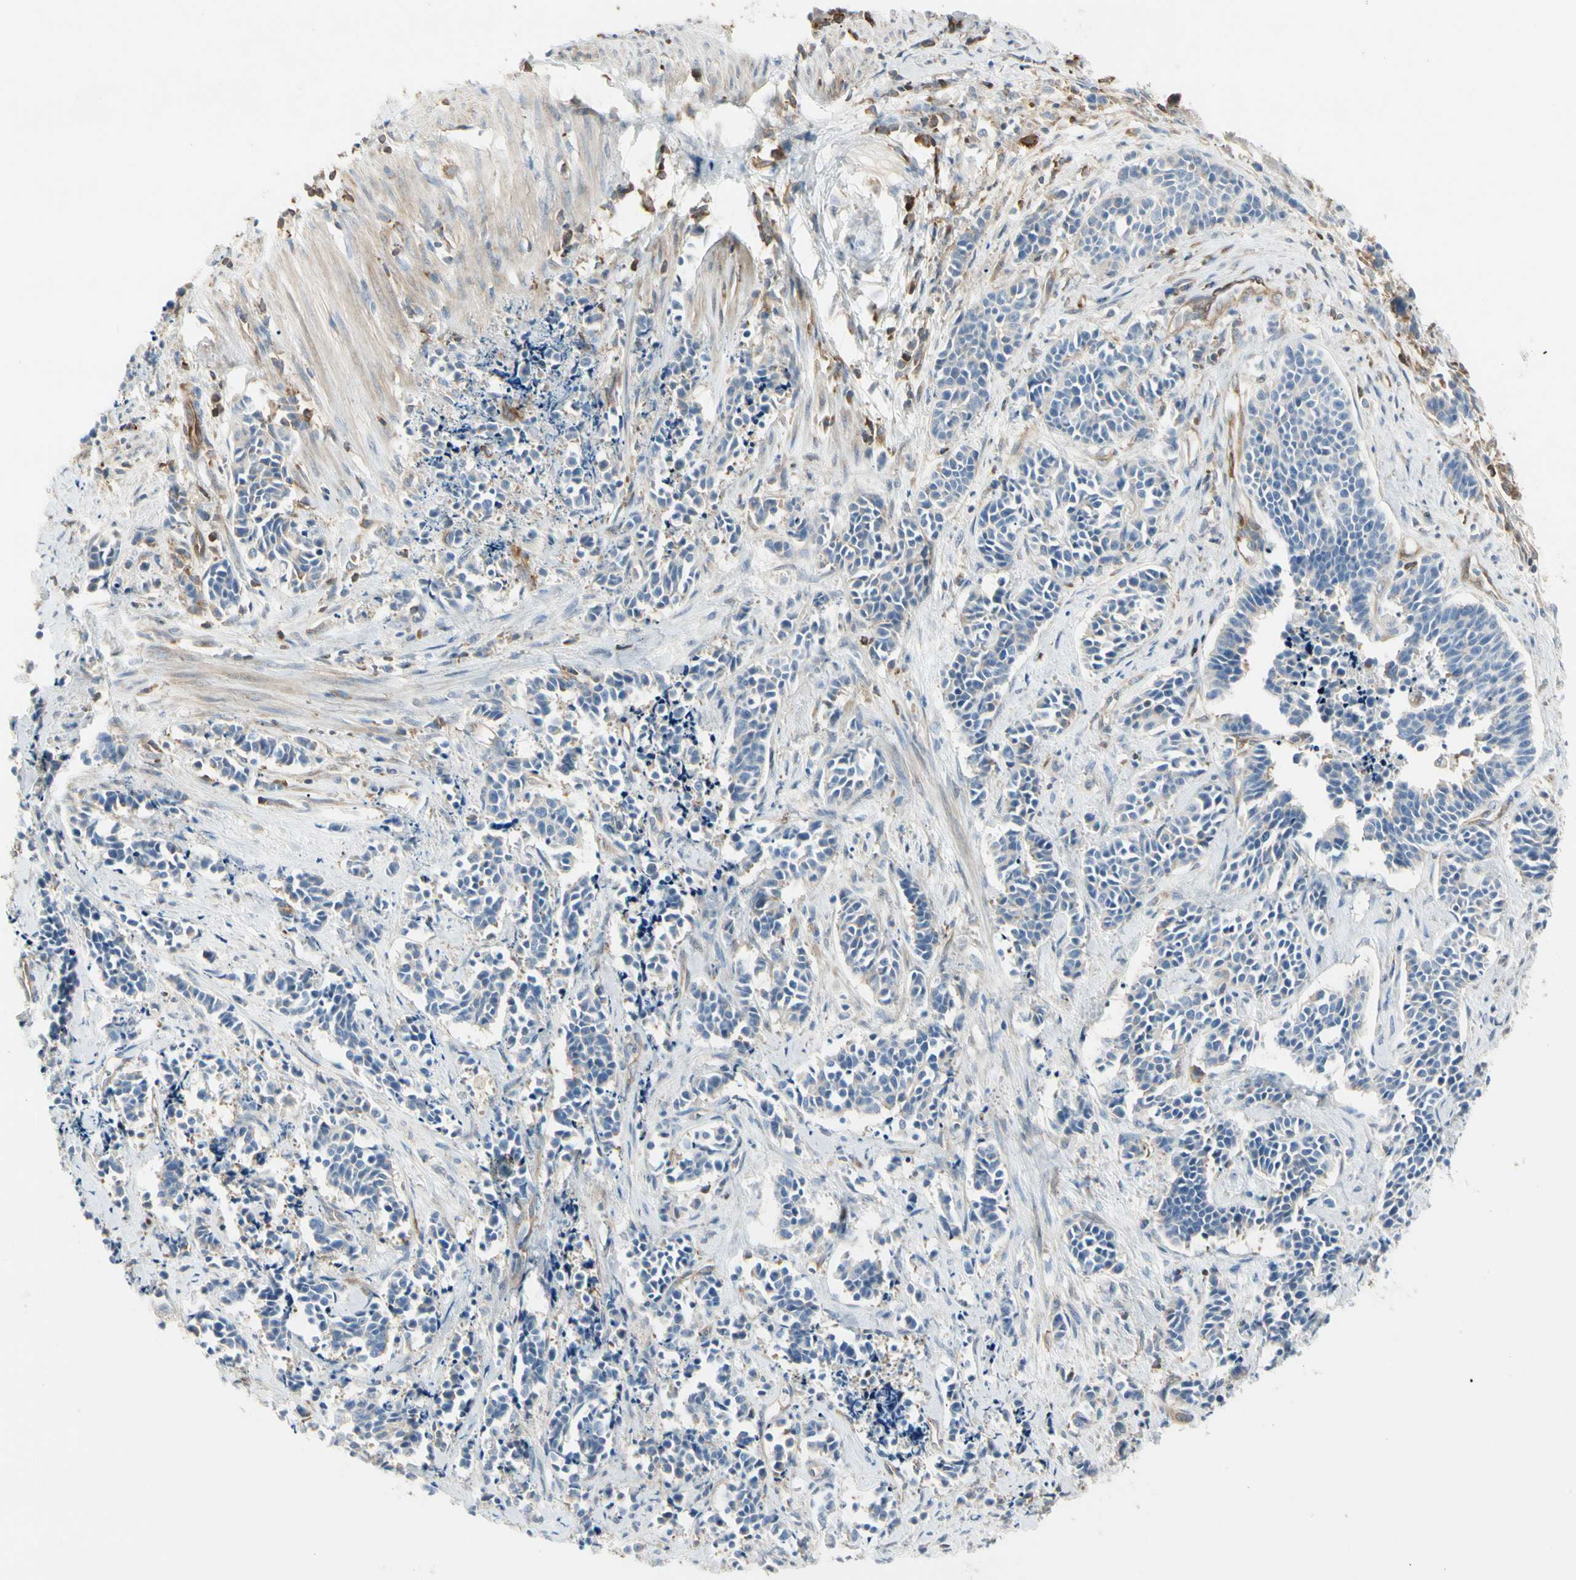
{"staining": {"intensity": "negative", "quantity": "none", "location": "none"}, "tissue": "cervical cancer", "cell_type": "Tumor cells", "image_type": "cancer", "snomed": [{"axis": "morphology", "description": "Squamous cell carcinoma, NOS"}, {"axis": "topography", "description": "Cervix"}], "caption": "This is an IHC micrograph of human cervical cancer. There is no positivity in tumor cells.", "gene": "NFKB2", "patient": {"sex": "female", "age": 35}}